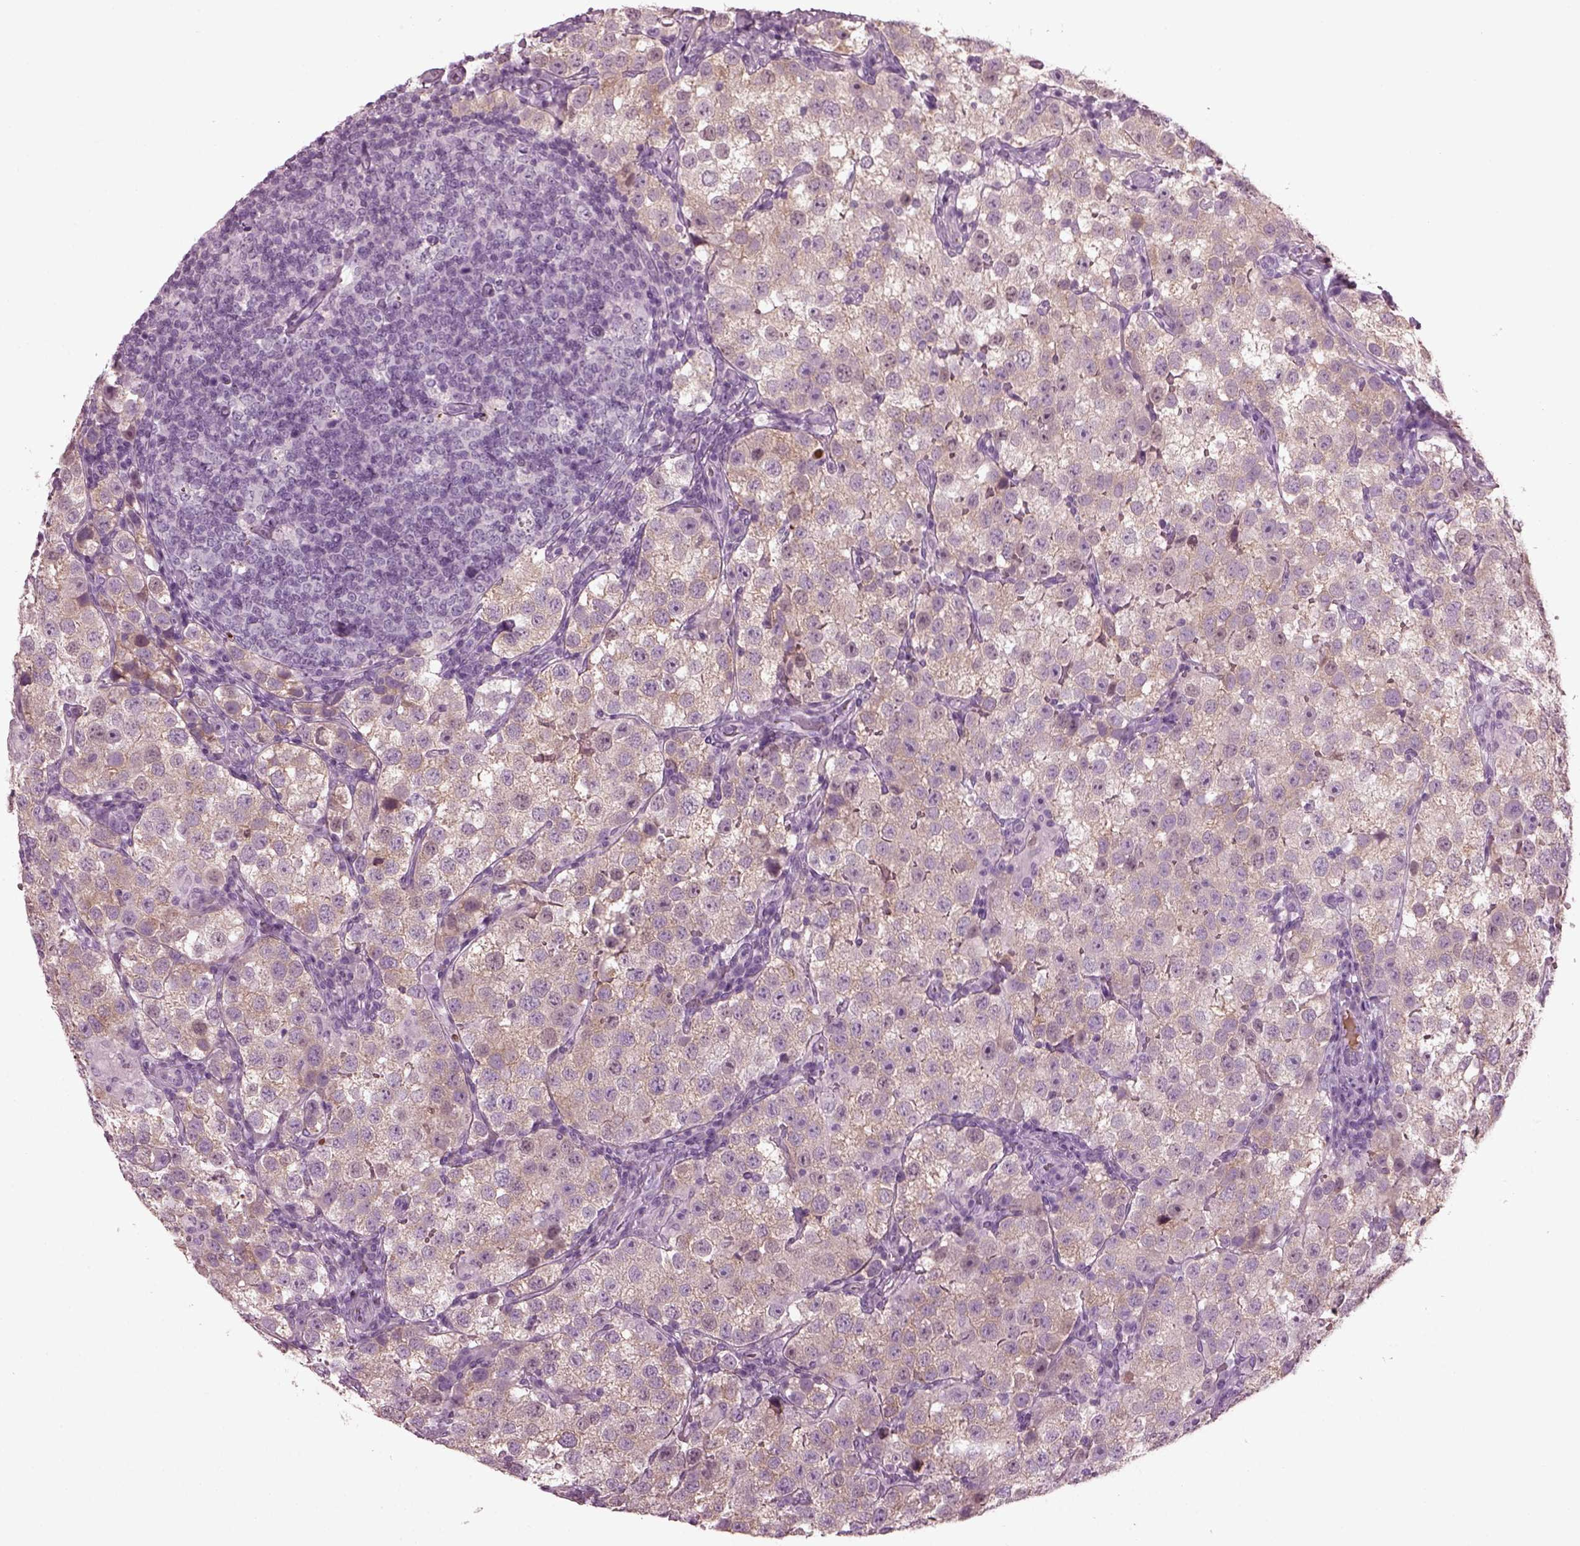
{"staining": {"intensity": "negative", "quantity": "none", "location": "none"}, "tissue": "testis cancer", "cell_type": "Tumor cells", "image_type": "cancer", "snomed": [{"axis": "morphology", "description": "Seminoma, NOS"}, {"axis": "topography", "description": "Testis"}], "caption": "This is a histopathology image of immunohistochemistry (IHC) staining of testis cancer (seminoma), which shows no staining in tumor cells.", "gene": "DPYSL5", "patient": {"sex": "male", "age": 37}}